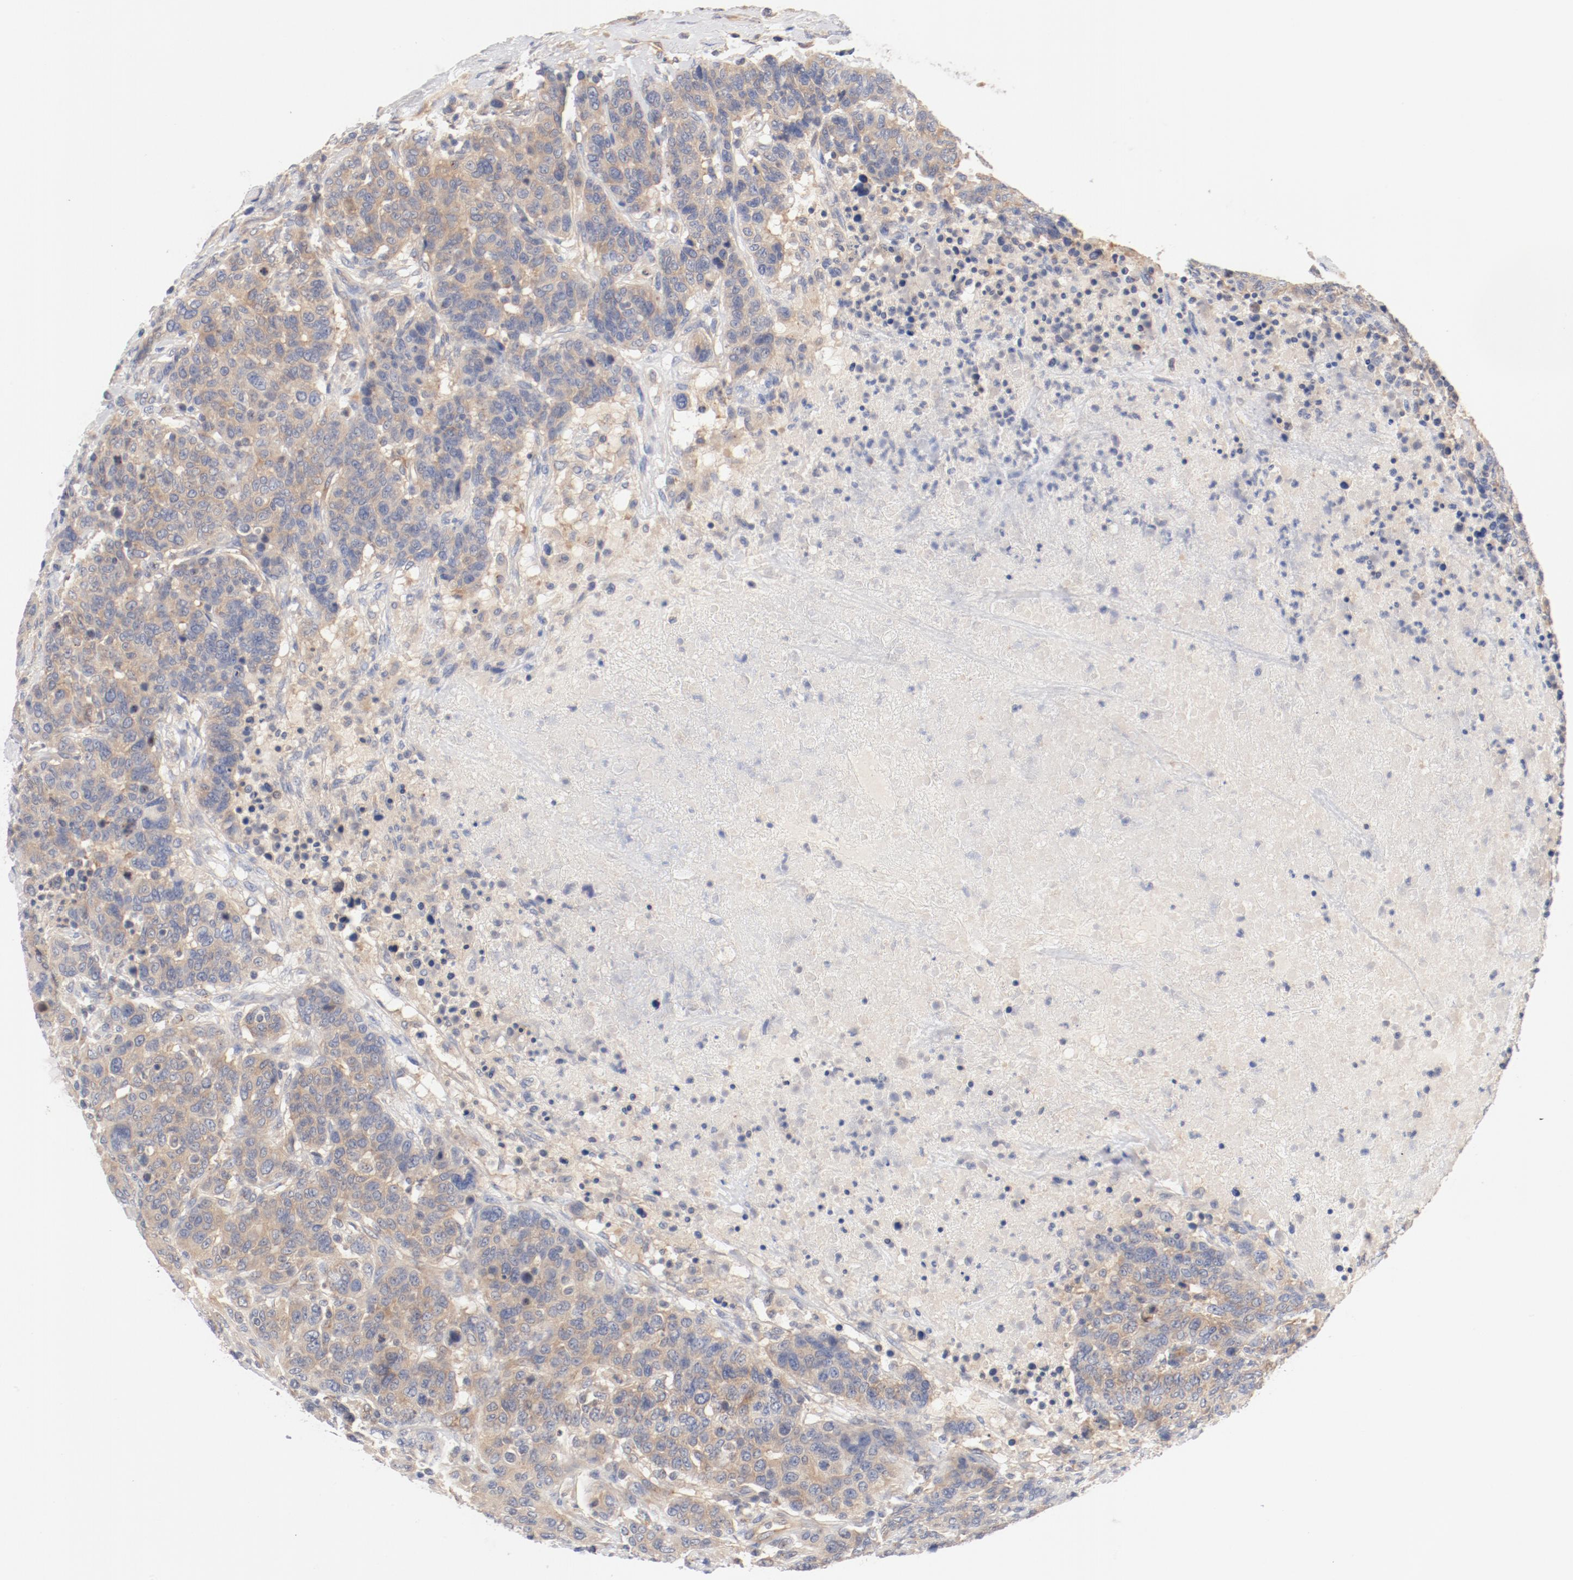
{"staining": {"intensity": "weak", "quantity": ">75%", "location": "cytoplasmic/membranous"}, "tissue": "breast cancer", "cell_type": "Tumor cells", "image_type": "cancer", "snomed": [{"axis": "morphology", "description": "Duct carcinoma"}, {"axis": "topography", "description": "Breast"}], "caption": "Human breast cancer stained for a protein (brown) demonstrates weak cytoplasmic/membranous positive positivity in approximately >75% of tumor cells.", "gene": "DYNC1H1", "patient": {"sex": "female", "age": 37}}